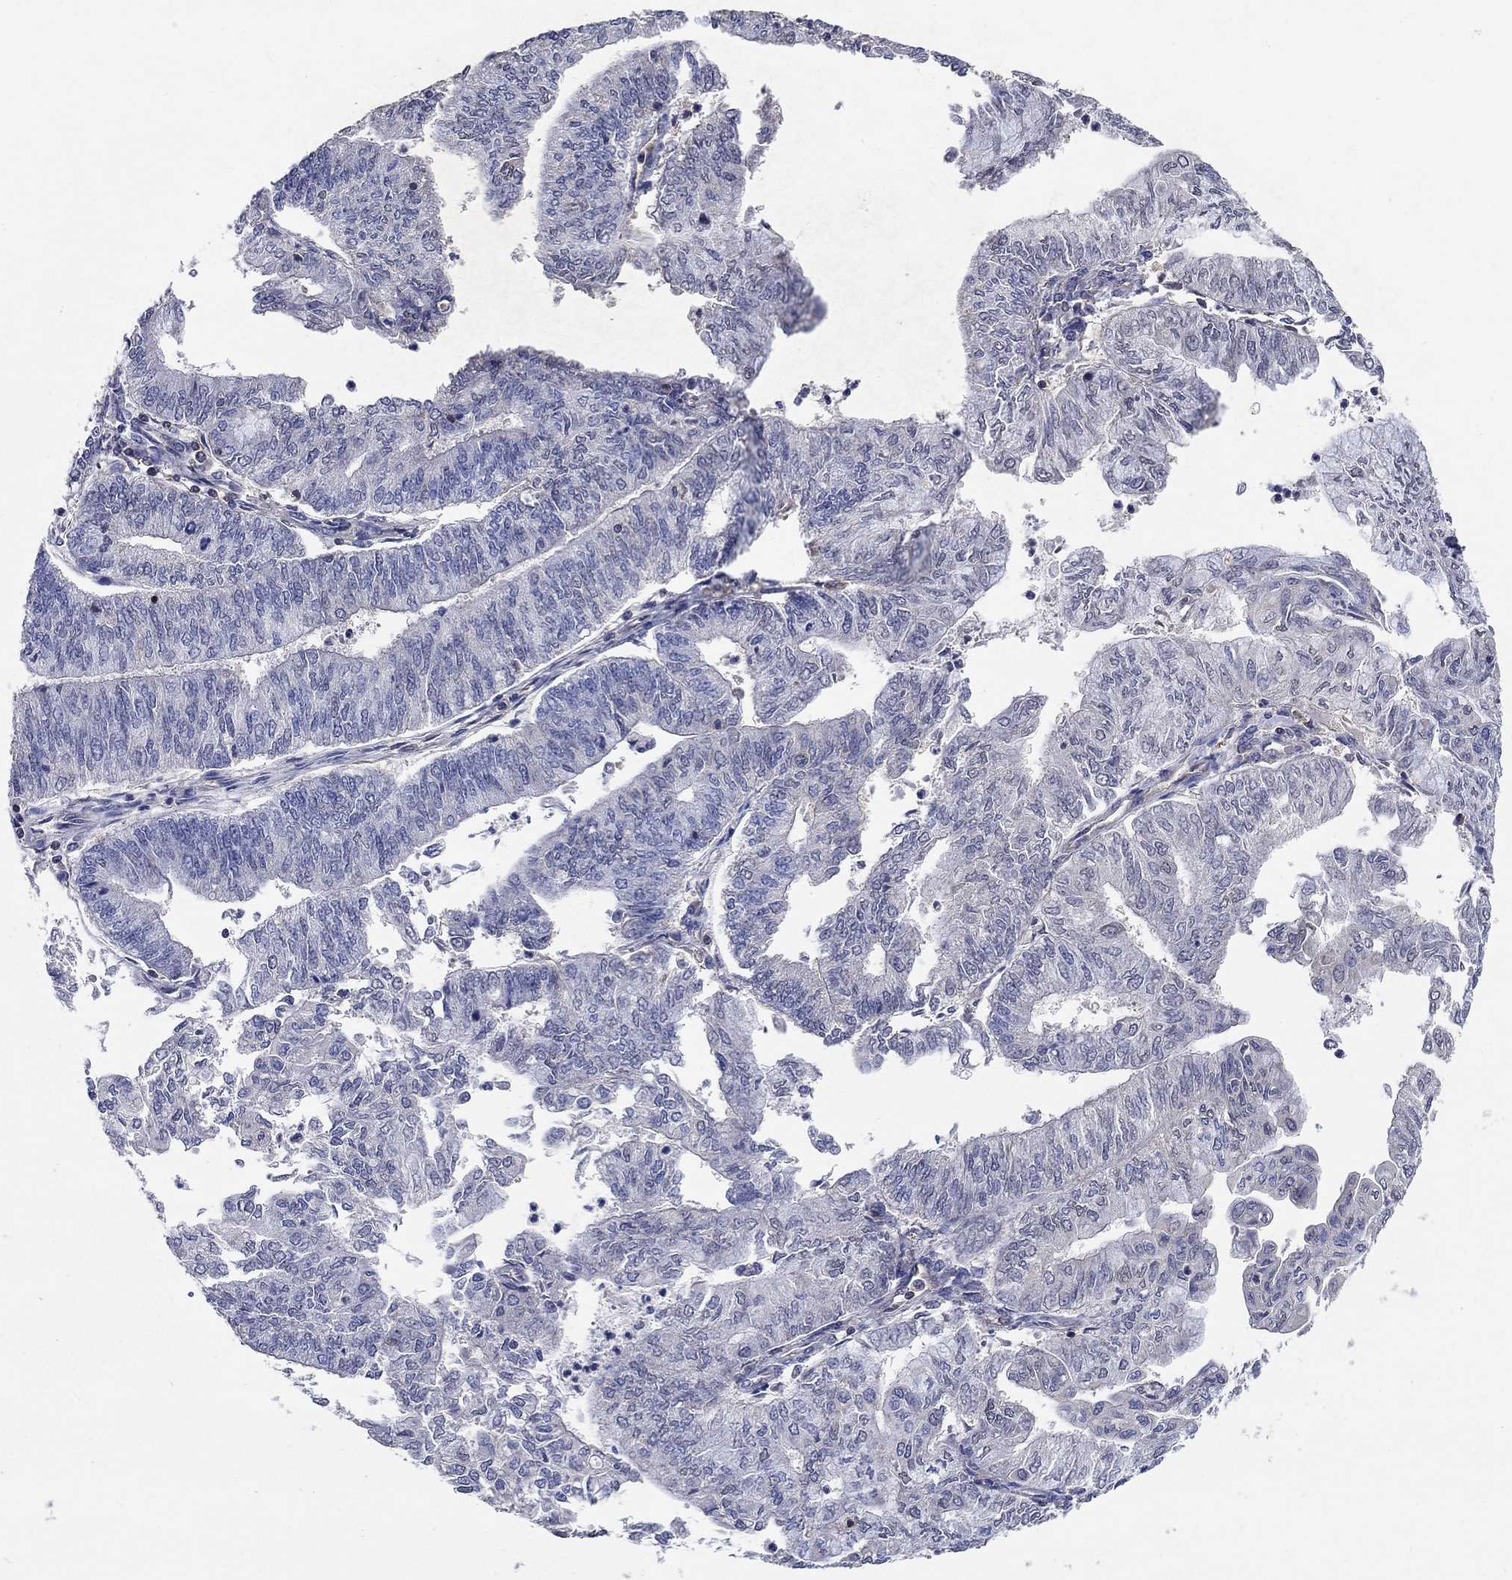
{"staining": {"intensity": "negative", "quantity": "none", "location": "none"}, "tissue": "endometrial cancer", "cell_type": "Tumor cells", "image_type": "cancer", "snomed": [{"axis": "morphology", "description": "Adenocarcinoma, NOS"}, {"axis": "topography", "description": "Endometrium"}], "caption": "Immunohistochemical staining of endometrial cancer (adenocarcinoma) shows no significant positivity in tumor cells. The staining was performed using DAB (3,3'-diaminobenzidine) to visualize the protein expression in brown, while the nuclei were stained in blue with hematoxylin (Magnification: 20x).", "gene": "AGFG2", "patient": {"sex": "female", "age": 59}}